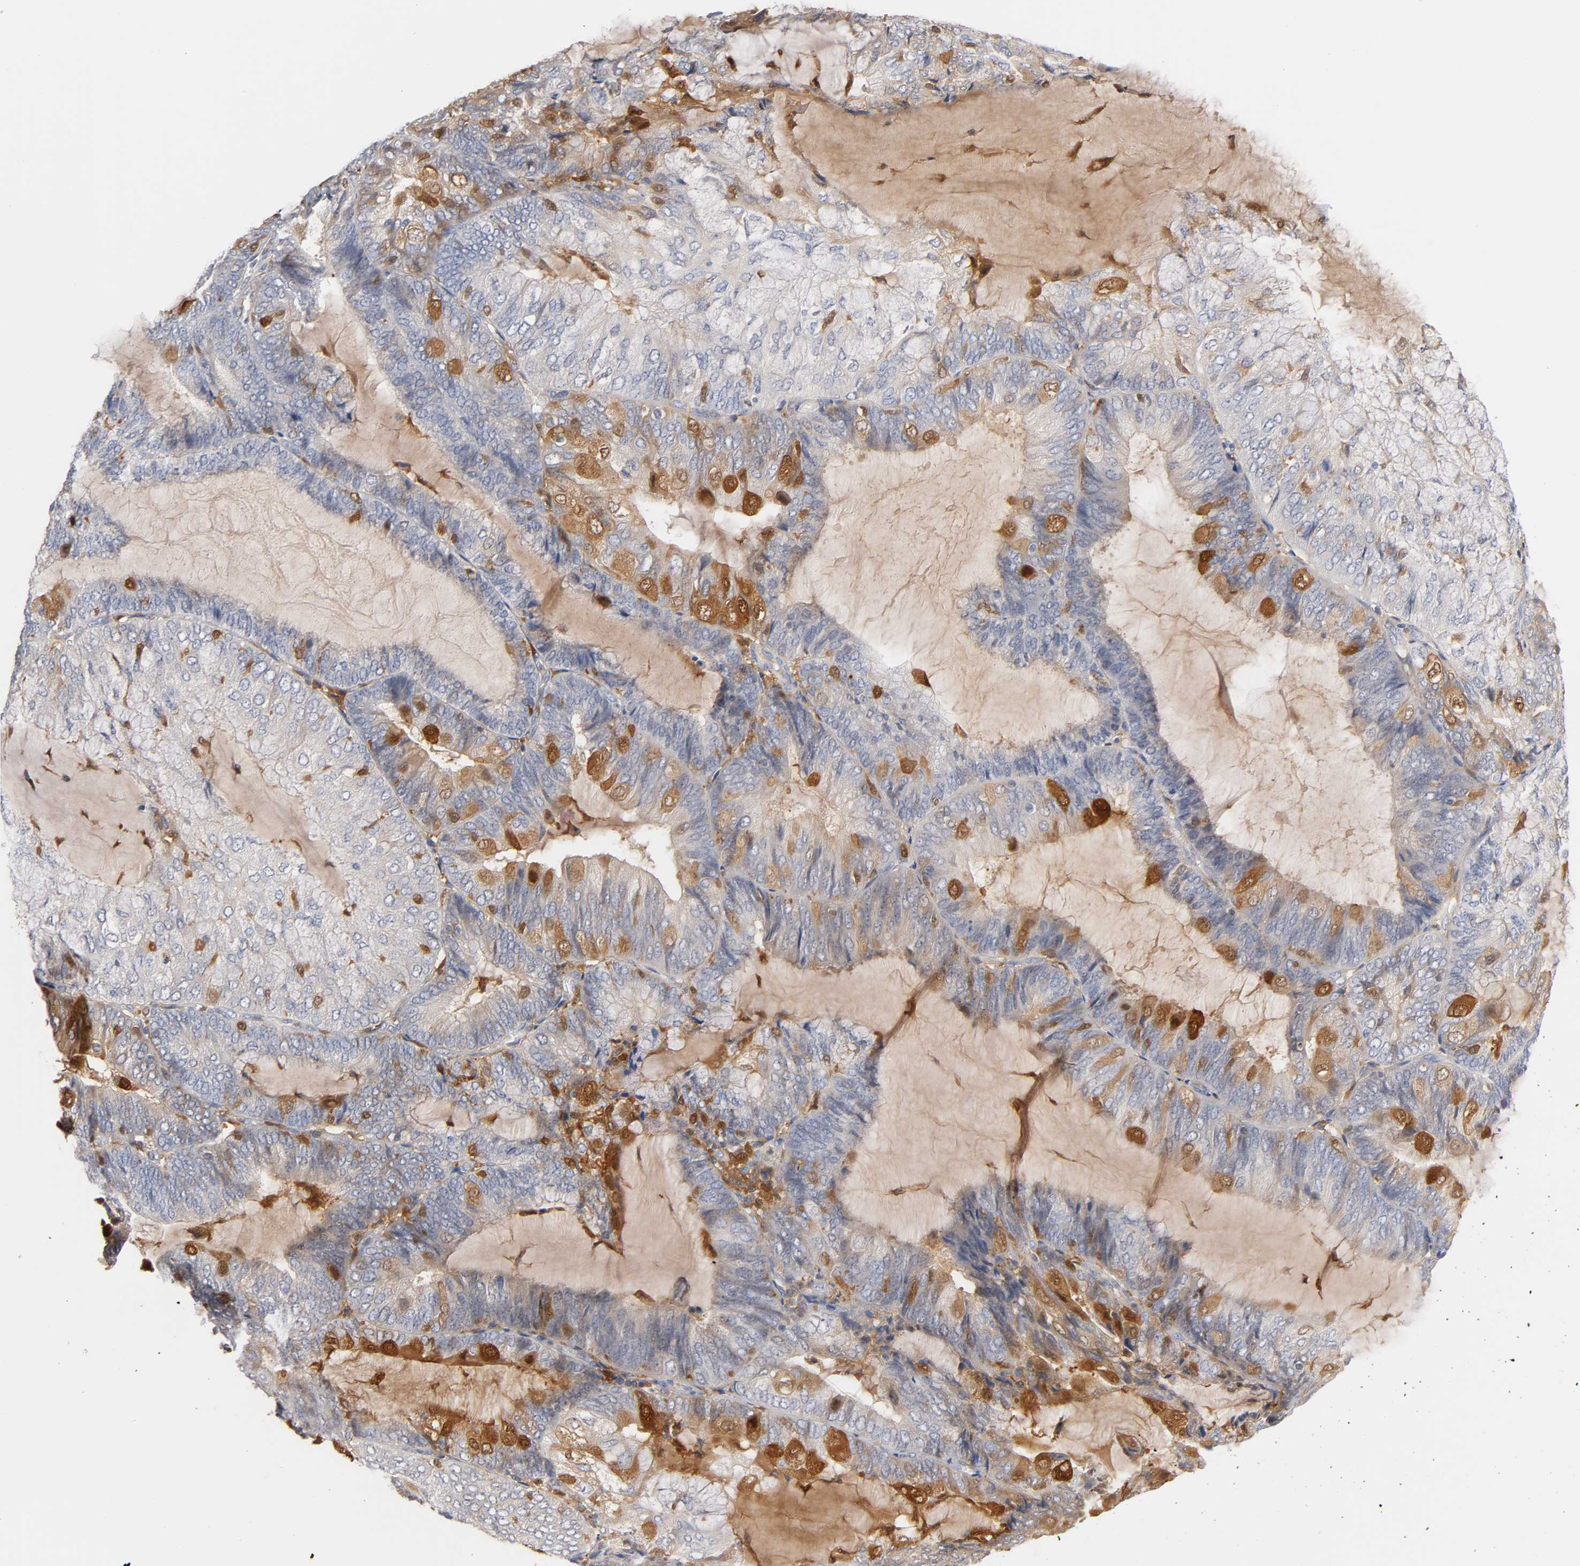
{"staining": {"intensity": "moderate", "quantity": "<25%", "location": "cytoplasmic/membranous,nuclear"}, "tissue": "endometrial cancer", "cell_type": "Tumor cells", "image_type": "cancer", "snomed": [{"axis": "morphology", "description": "Adenocarcinoma, NOS"}, {"axis": "topography", "description": "Endometrium"}], "caption": "Immunohistochemical staining of endometrial adenocarcinoma shows low levels of moderate cytoplasmic/membranous and nuclear staining in about <25% of tumor cells.", "gene": "IL18", "patient": {"sex": "female", "age": 81}}